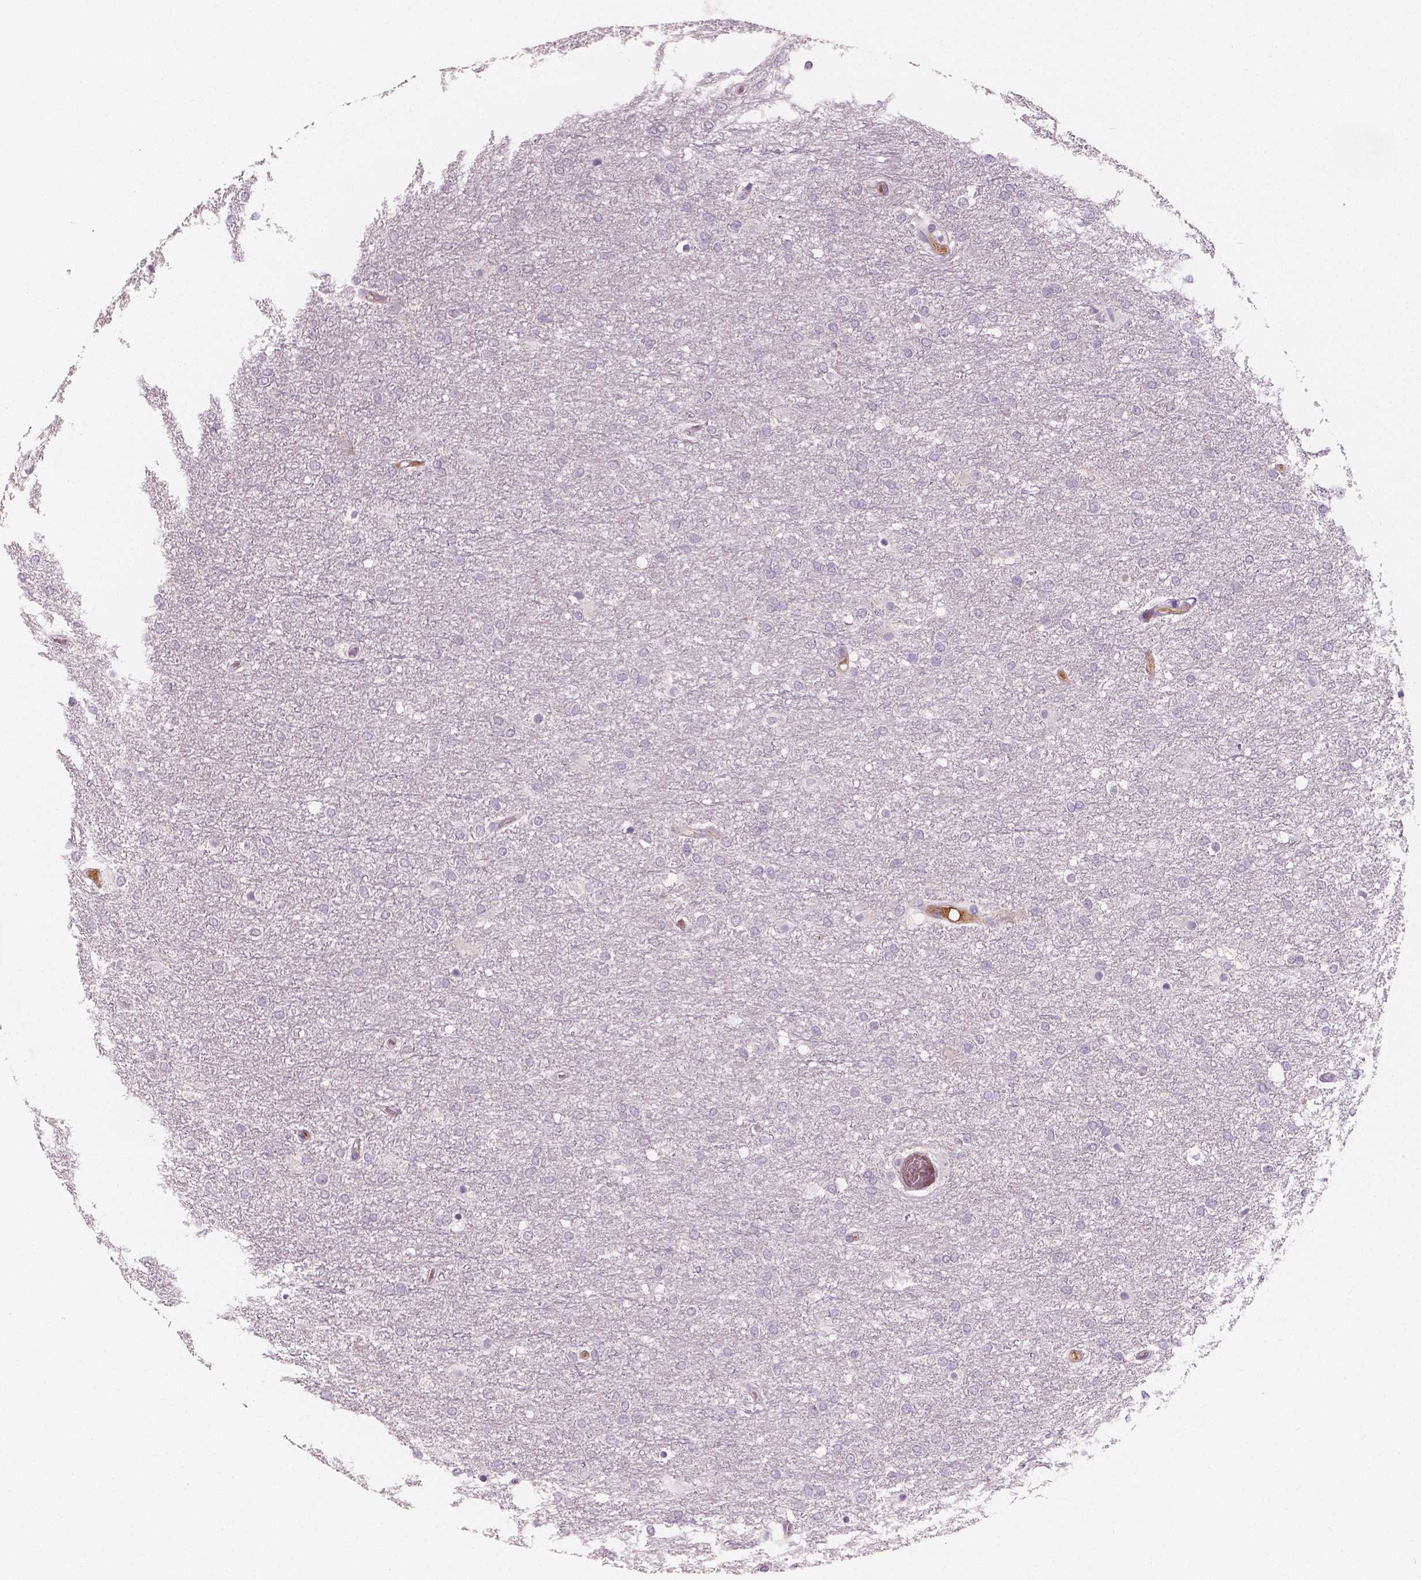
{"staining": {"intensity": "negative", "quantity": "none", "location": "none"}, "tissue": "glioma", "cell_type": "Tumor cells", "image_type": "cancer", "snomed": [{"axis": "morphology", "description": "Glioma, malignant, High grade"}, {"axis": "topography", "description": "Brain"}], "caption": "Immunohistochemistry (IHC) micrograph of human glioma stained for a protein (brown), which shows no positivity in tumor cells.", "gene": "APOA4", "patient": {"sex": "female", "age": 61}}